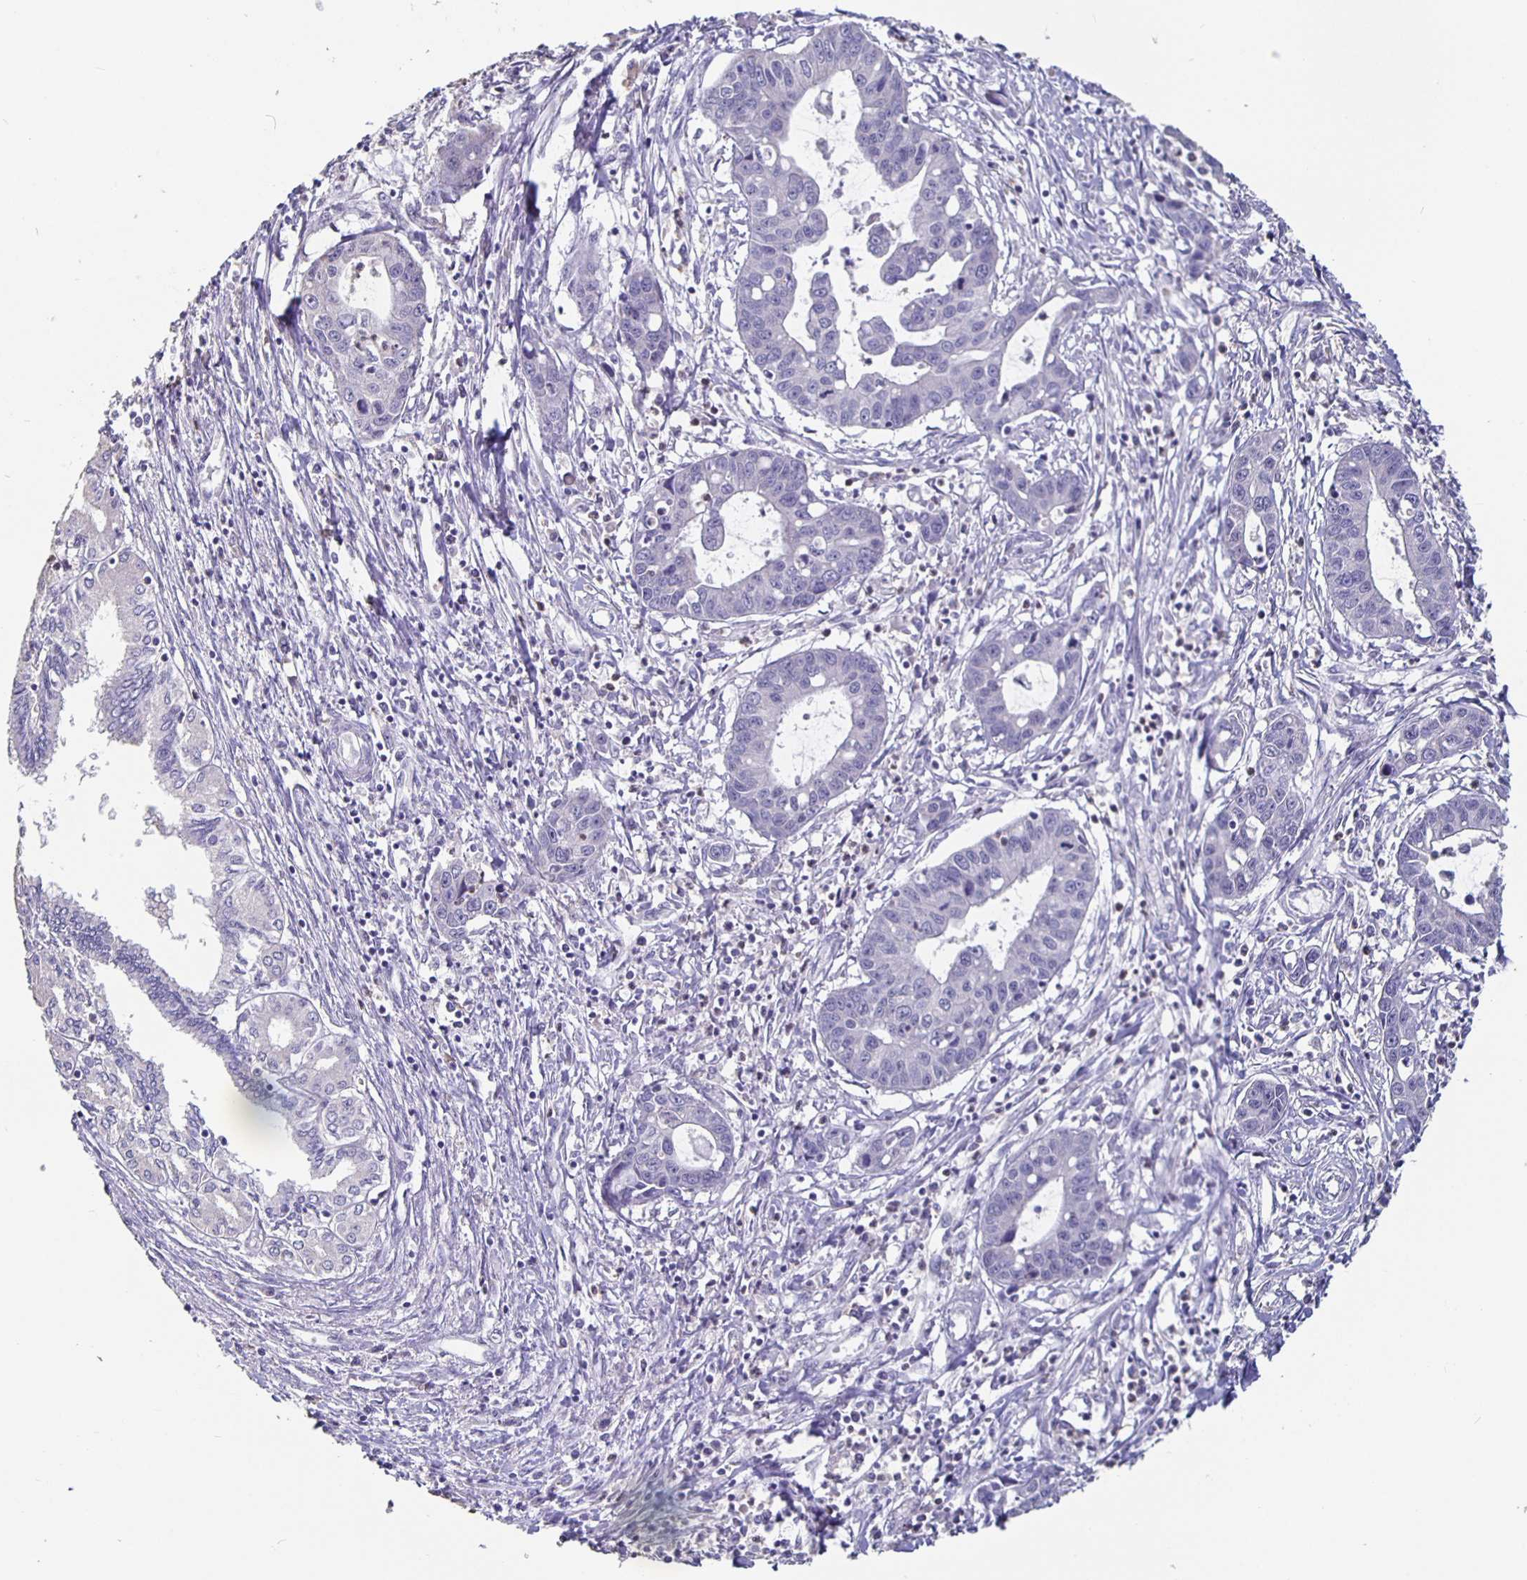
{"staining": {"intensity": "negative", "quantity": "none", "location": "none"}, "tissue": "liver cancer", "cell_type": "Tumor cells", "image_type": "cancer", "snomed": [{"axis": "morphology", "description": "Cholangiocarcinoma"}, {"axis": "topography", "description": "Liver"}], "caption": "Human liver cholangiocarcinoma stained for a protein using immunohistochemistry displays no expression in tumor cells.", "gene": "GPX4", "patient": {"sex": "male", "age": 58}}